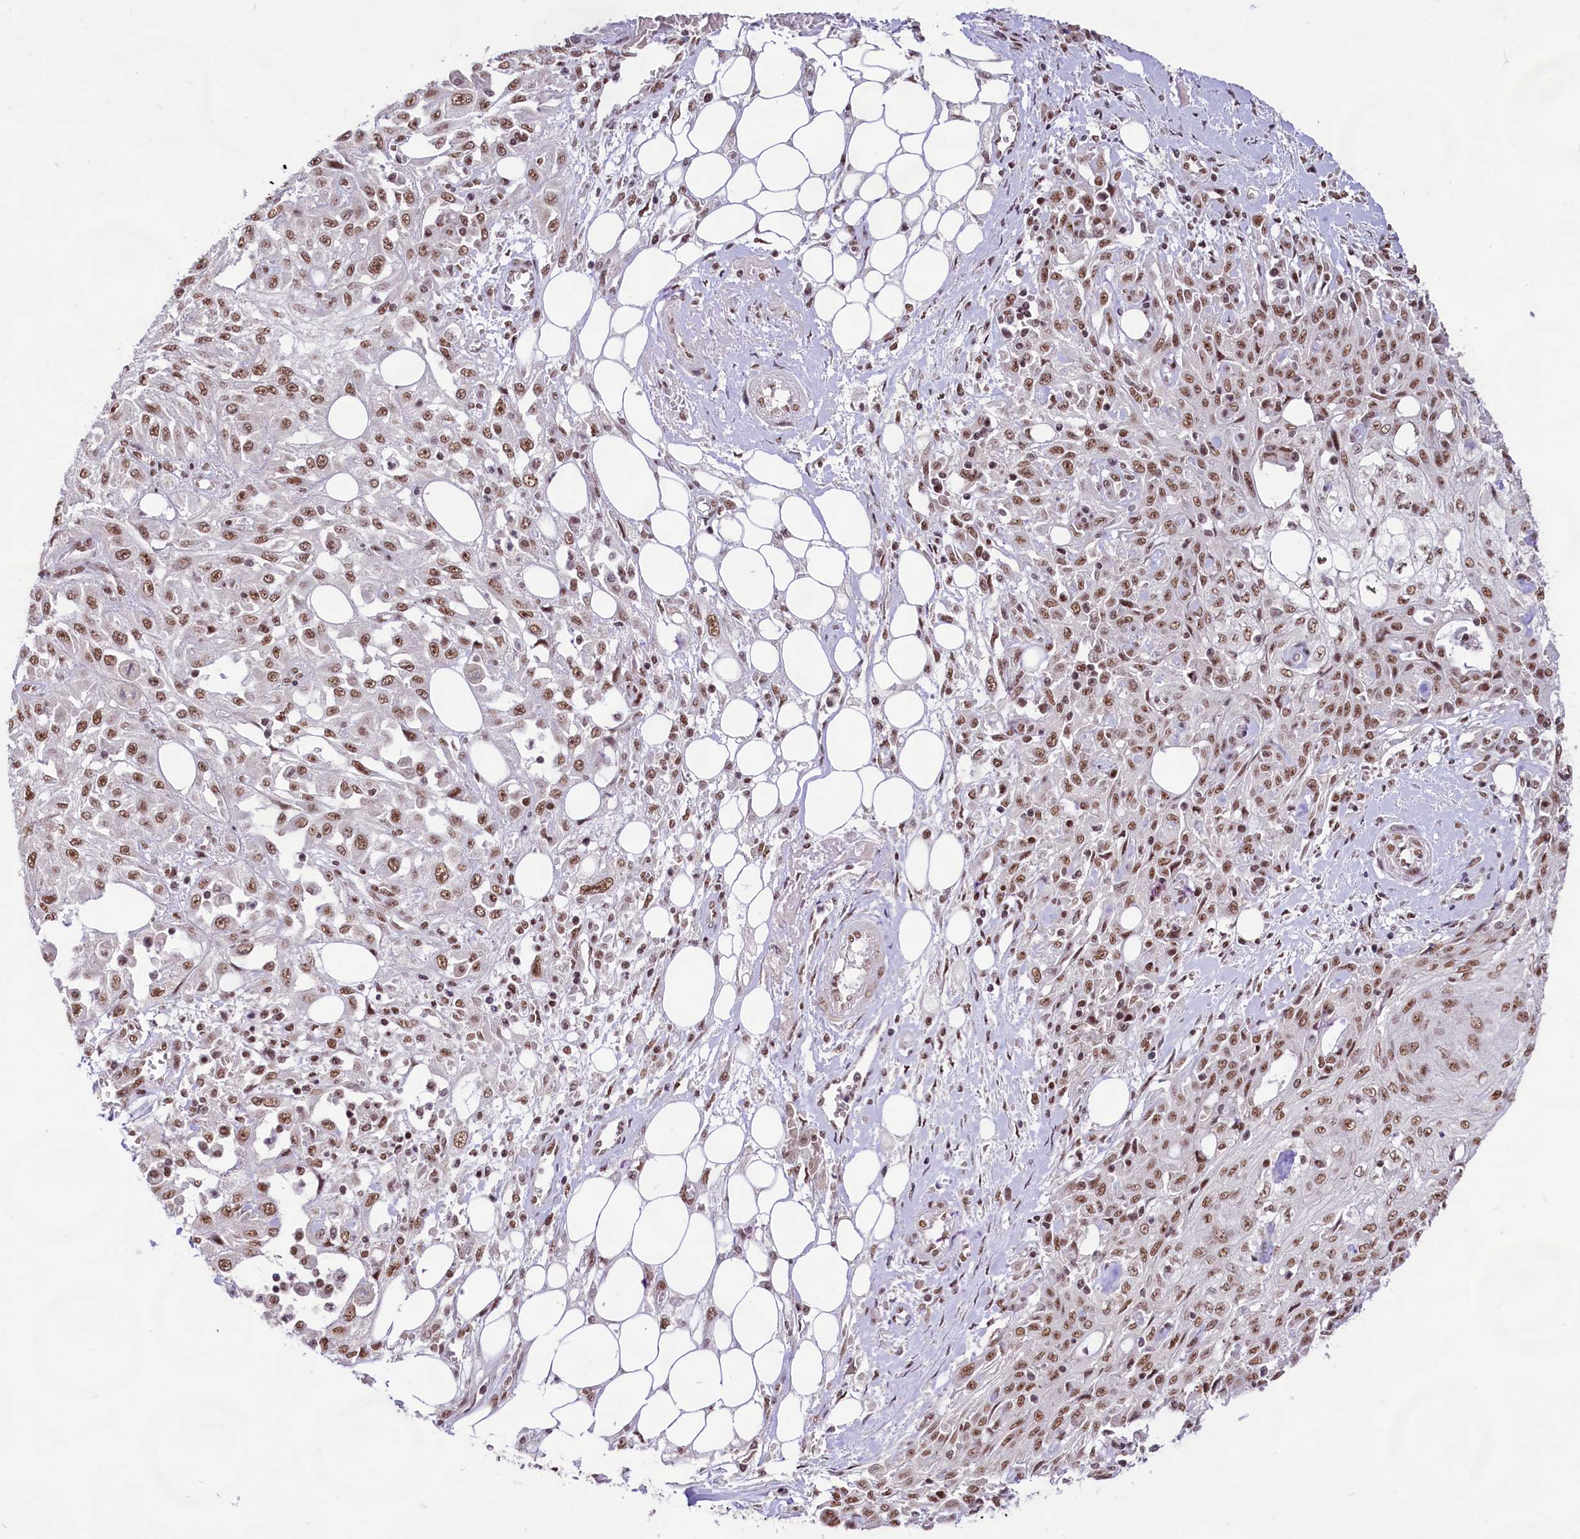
{"staining": {"intensity": "moderate", "quantity": ">75%", "location": "nuclear"}, "tissue": "skin cancer", "cell_type": "Tumor cells", "image_type": "cancer", "snomed": [{"axis": "morphology", "description": "Squamous cell carcinoma, NOS"}, {"axis": "morphology", "description": "Squamous cell carcinoma, metastatic, NOS"}, {"axis": "topography", "description": "Skin"}, {"axis": "topography", "description": "Lymph node"}], "caption": "Skin cancer stained for a protein (brown) demonstrates moderate nuclear positive expression in approximately >75% of tumor cells.", "gene": "HIRA", "patient": {"sex": "male", "age": 75}}